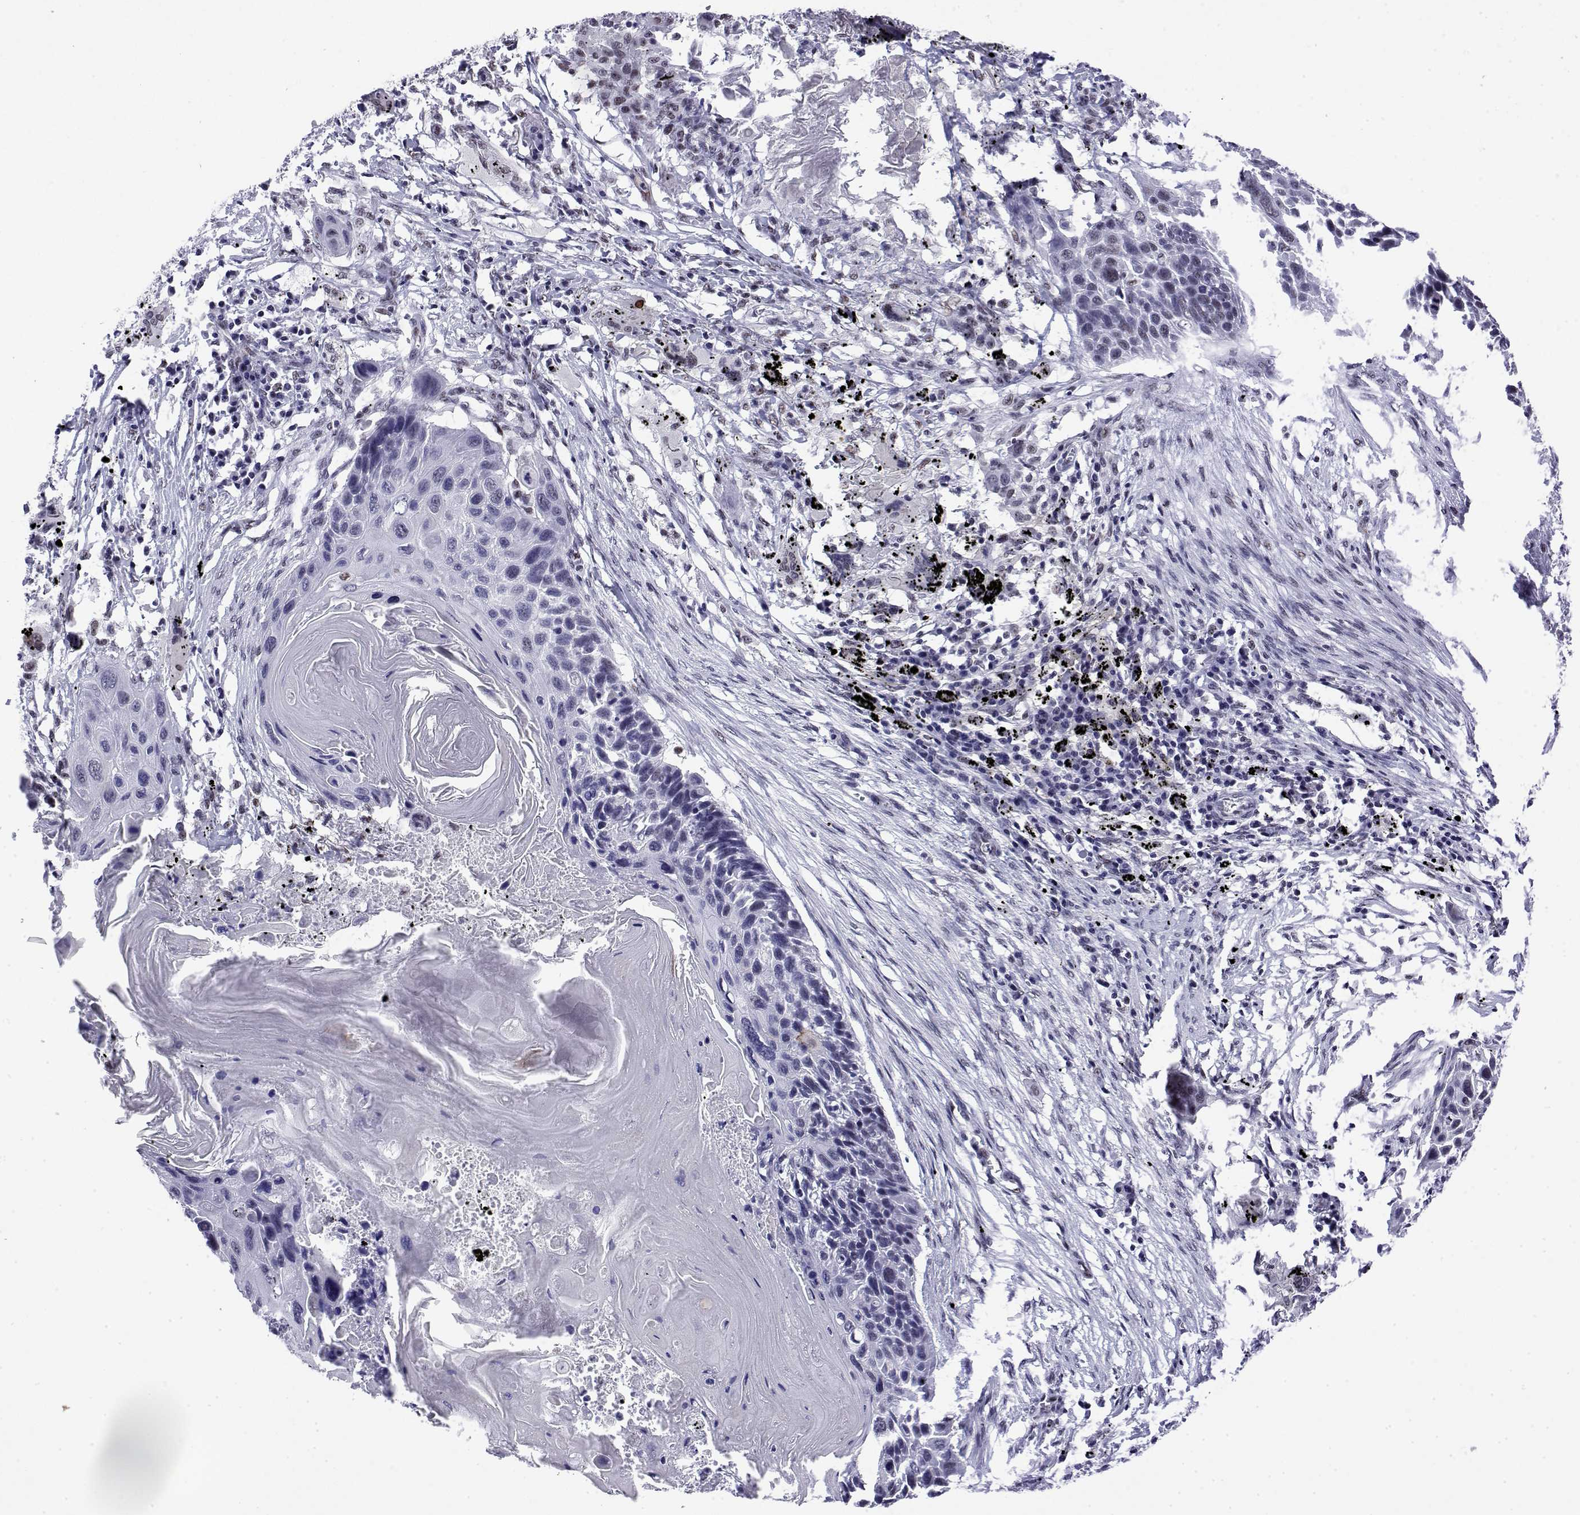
{"staining": {"intensity": "negative", "quantity": "none", "location": "none"}, "tissue": "lung cancer", "cell_type": "Tumor cells", "image_type": "cancer", "snomed": [{"axis": "morphology", "description": "Squamous cell carcinoma, NOS"}, {"axis": "topography", "description": "Lung"}], "caption": "Squamous cell carcinoma (lung) stained for a protein using immunohistochemistry (IHC) reveals no expression tumor cells.", "gene": "POLDIP3", "patient": {"sex": "male", "age": 78}}